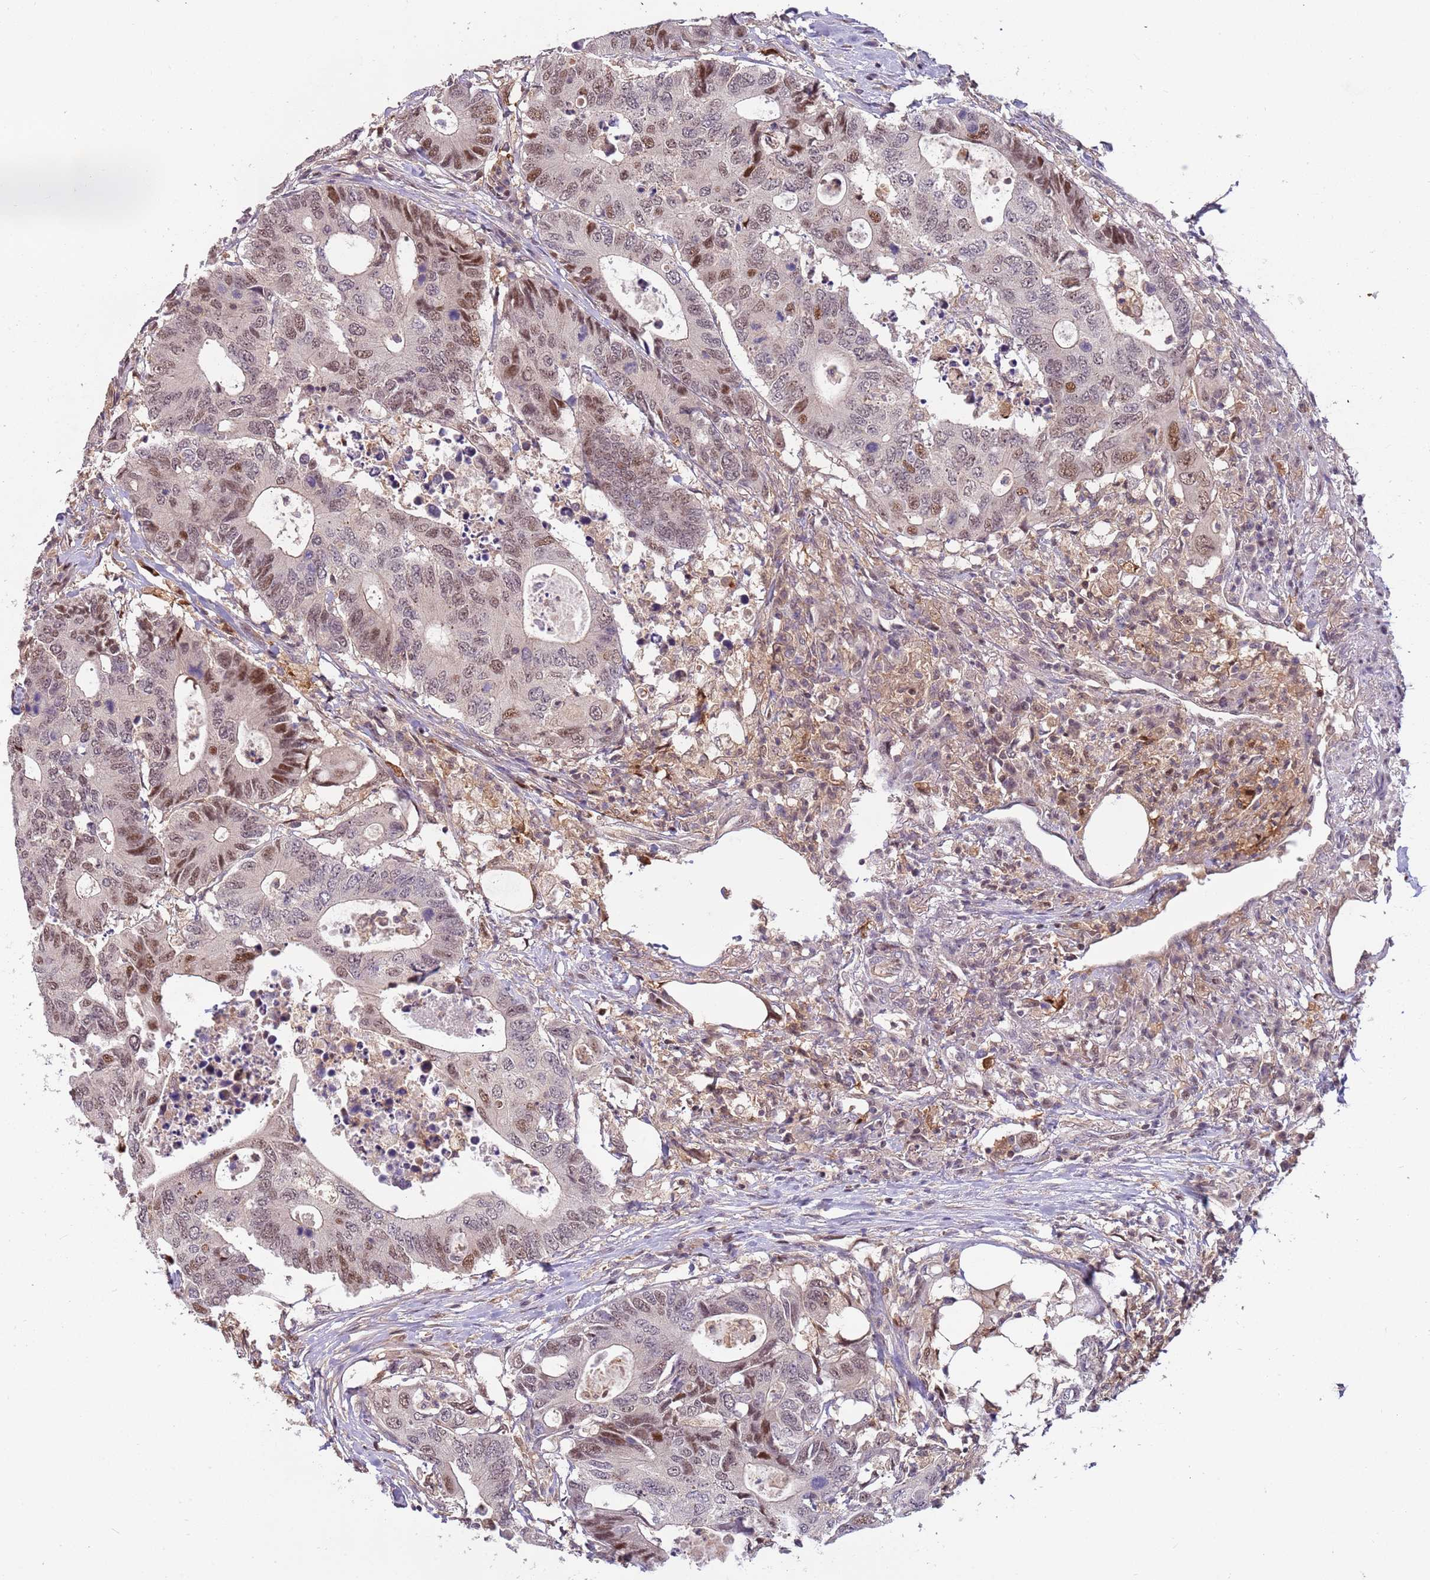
{"staining": {"intensity": "moderate", "quantity": "25%-75%", "location": "nuclear"}, "tissue": "colorectal cancer", "cell_type": "Tumor cells", "image_type": "cancer", "snomed": [{"axis": "morphology", "description": "Adenocarcinoma, NOS"}, {"axis": "topography", "description": "Colon"}], "caption": "DAB immunohistochemical staining of colorectal cancer (adenocarcinoma) demonstrates moderate nuclear protein expression in about 25%-75% of tumor cells.", "gene": "GSTO2", "patient": {"sex": "male", "age": 71}}